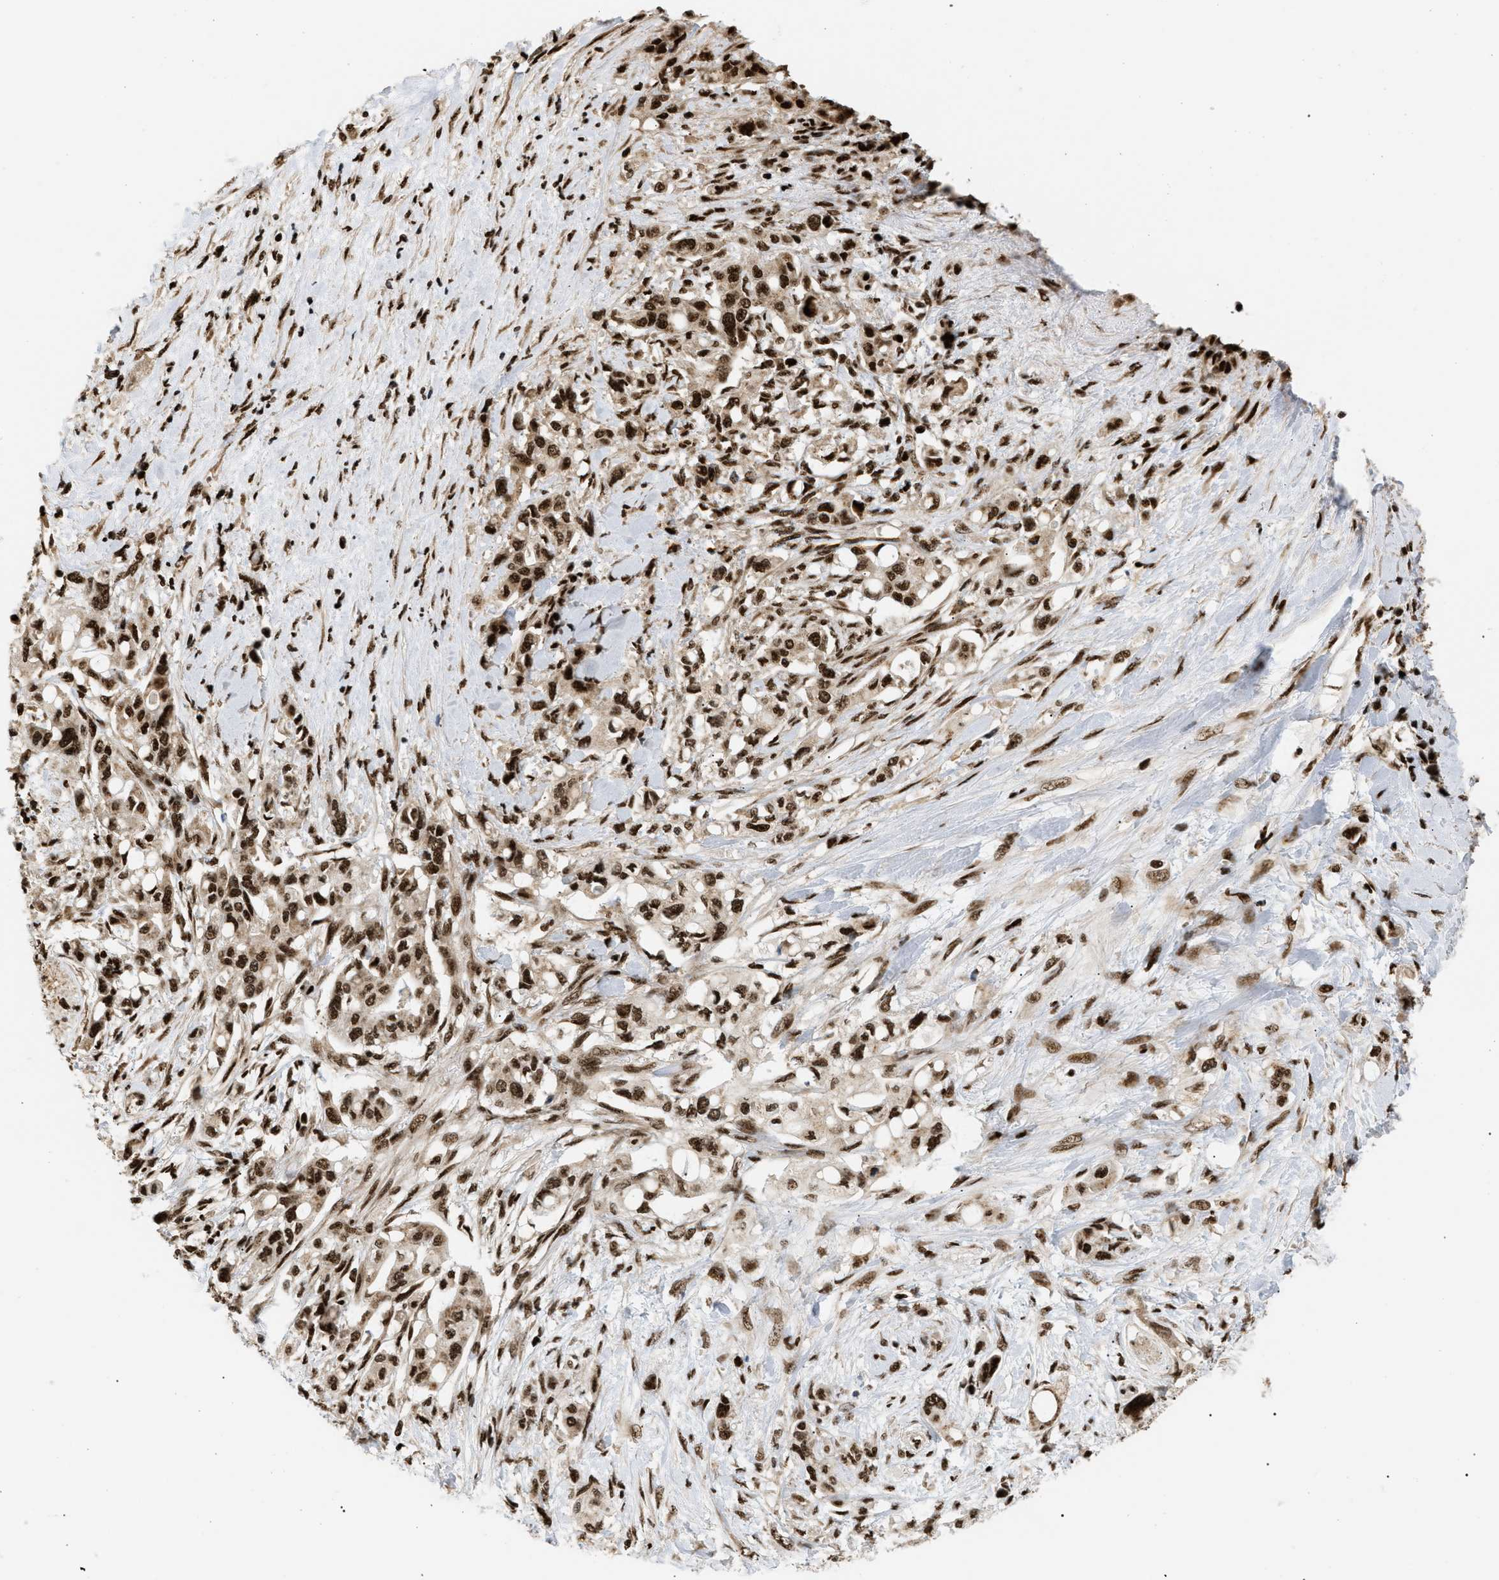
{"staining": {"intensity": "strong", "quantity": ">75%", "location": "nuclear"}, "tissue": "pancreatic cancer", "cell_type": "Tumor cells", "image_type": "cancer", "snomed": [{"axis": "morphology", "description": "Adenocarcinoma, NOS"}, {"axis": "topography", "description": "Pancreas"}], "caption": "Tumor cells reveal high levels of strong nuclear expression in about >75% of cells in pancreatic adenocarcinoma.", "gene": "RBM5", "patient": {"sex": "female", "age": 56}}